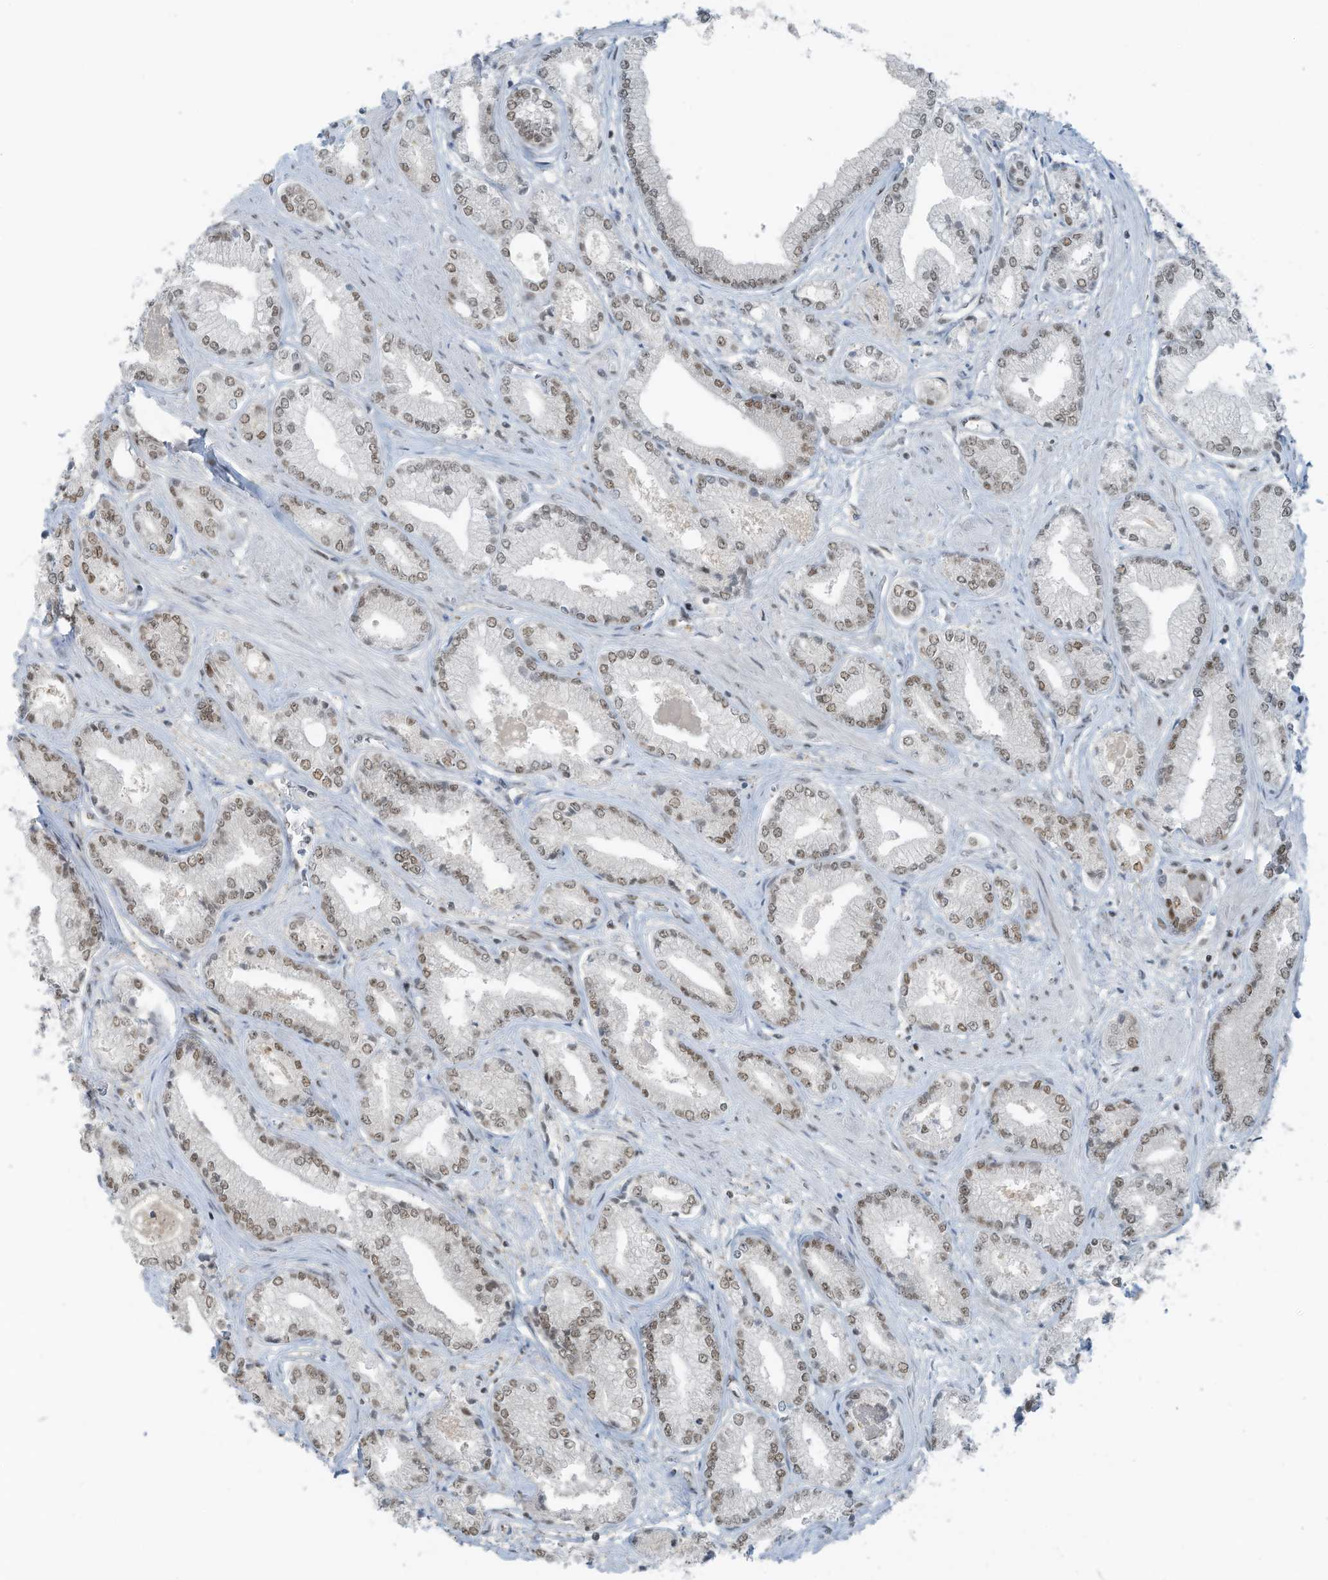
{"staining": {"intensity": "moderate", "quantity": ">75%", "location": "nuclear"}, "tissue": "prostate cancer", "cell_type": "Tumor cells", "image_type": "cancer", "snomed": [{"axis": "morphology", "description": "Adenocarcinoma, Low grade"}, {"axis": "topography", "description": "Prostate"}], "caption": "Tumor cells reveal medium levels of moderate nuclear expression in approximately >75% of cells in low-grade adenocarcinoma (prostate).", "gene": "WRNIP1", "patient": {"sex": "male", "age": 60}}